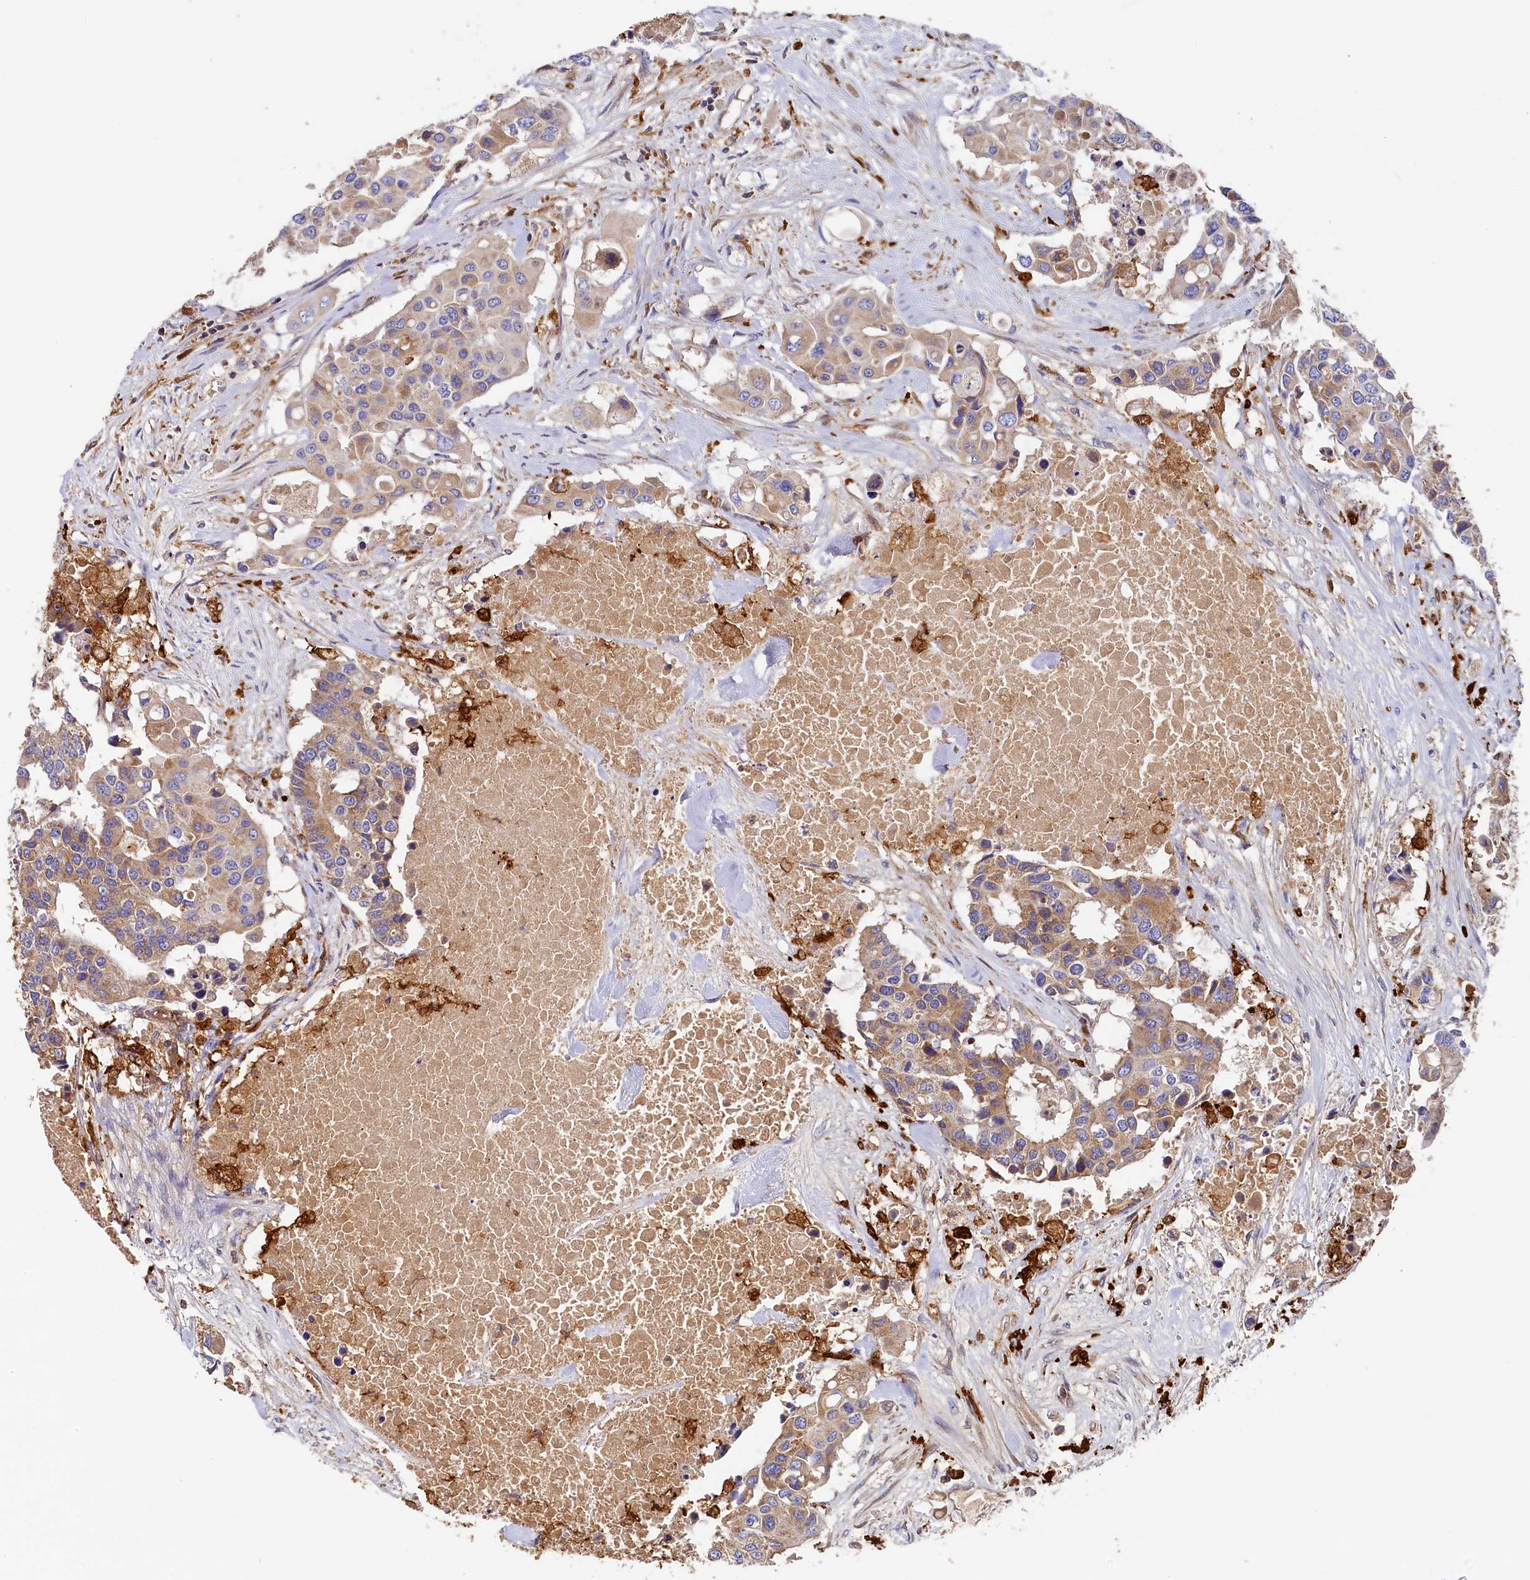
{"staining": {"intensity": "moderate", "quantity": ">75%", "location": "cytoplasmic/membranous"}, "tissue": "colorectal cancer", "cell_type": "Tumor cells", "image_type": "cancer", "snomed": [{"axis": "morphology", "description": "Adenocarcinoma, NOS"}, {"axis": "topography", "description": "Colon"}], "caption": "Immunohistochemistry (IHC) of human adenocarcinoma (colorectal) reveals medium levels of moderate cytoplasmic/membranous expression in about >75% of tumor cells. The staining is performed using DAB (3,3'-diaminobenzidine) brown chromogen to label protein expression. The nuclei are counter-stained blue using hematoxylin.", "gene": "SEC31B", "patient": {"sex": "male", "age": 77}}